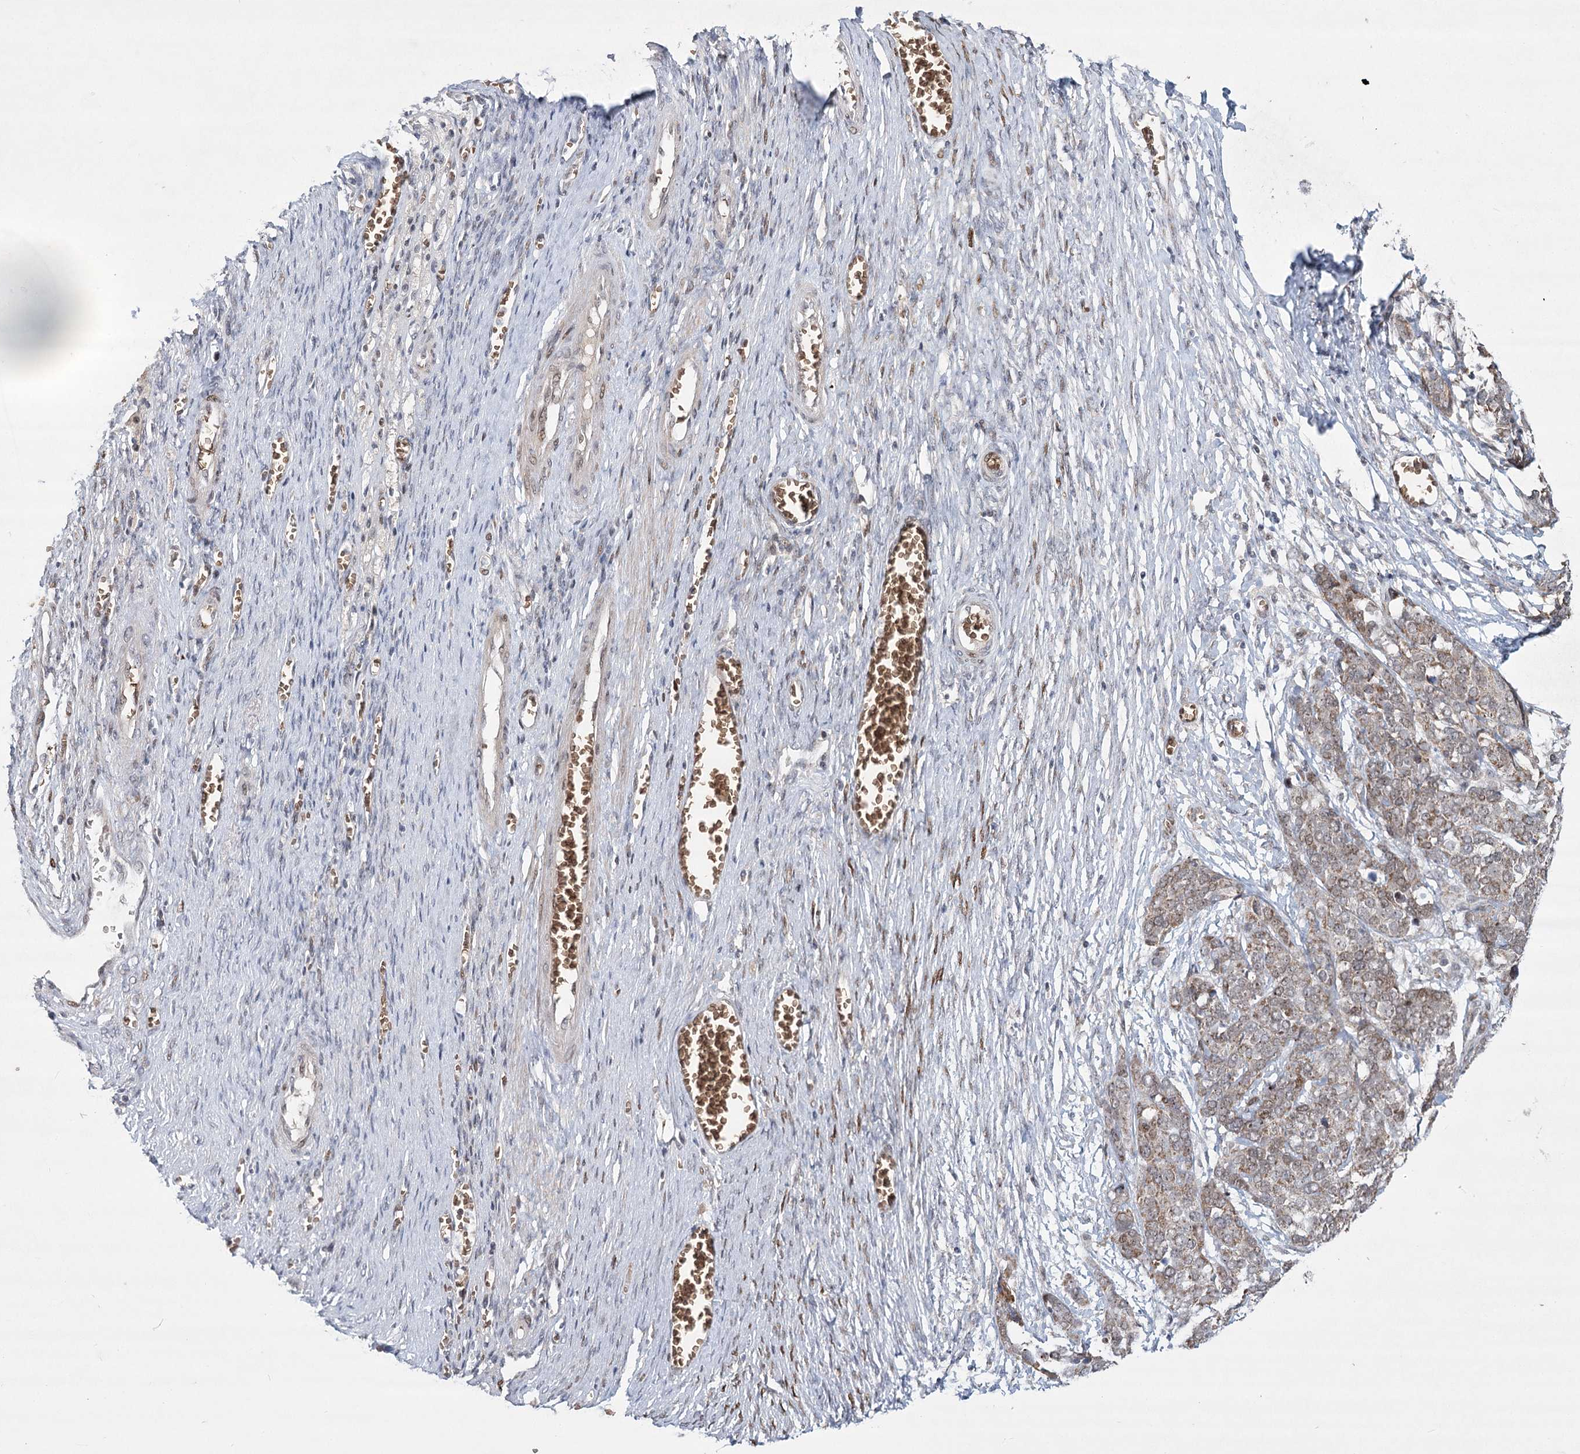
{"staining": {"intensity": "moderate", "quantity": ">75%", "location": "cytoplasmic/membranous"}, "tissue": "ovarian cancer", "cell_type": "Tumor cells", "image_type": "cancer", "snomed": [{"axis": "morphology", "description": "Cystadenocarcinoma, serous, NOS"}, {"axis": "topography", "description": "Ovary"}], "caption": "Immunohistochemical staining of human ovarian cancer (serous cystadenocarcinoma) shows medium levels of moderate cytoplasmic/membranous expression in approximately >75% of tumor cells.", "gene": "NSMCE4A", "patient": {"sex": "female", "age": 44}}